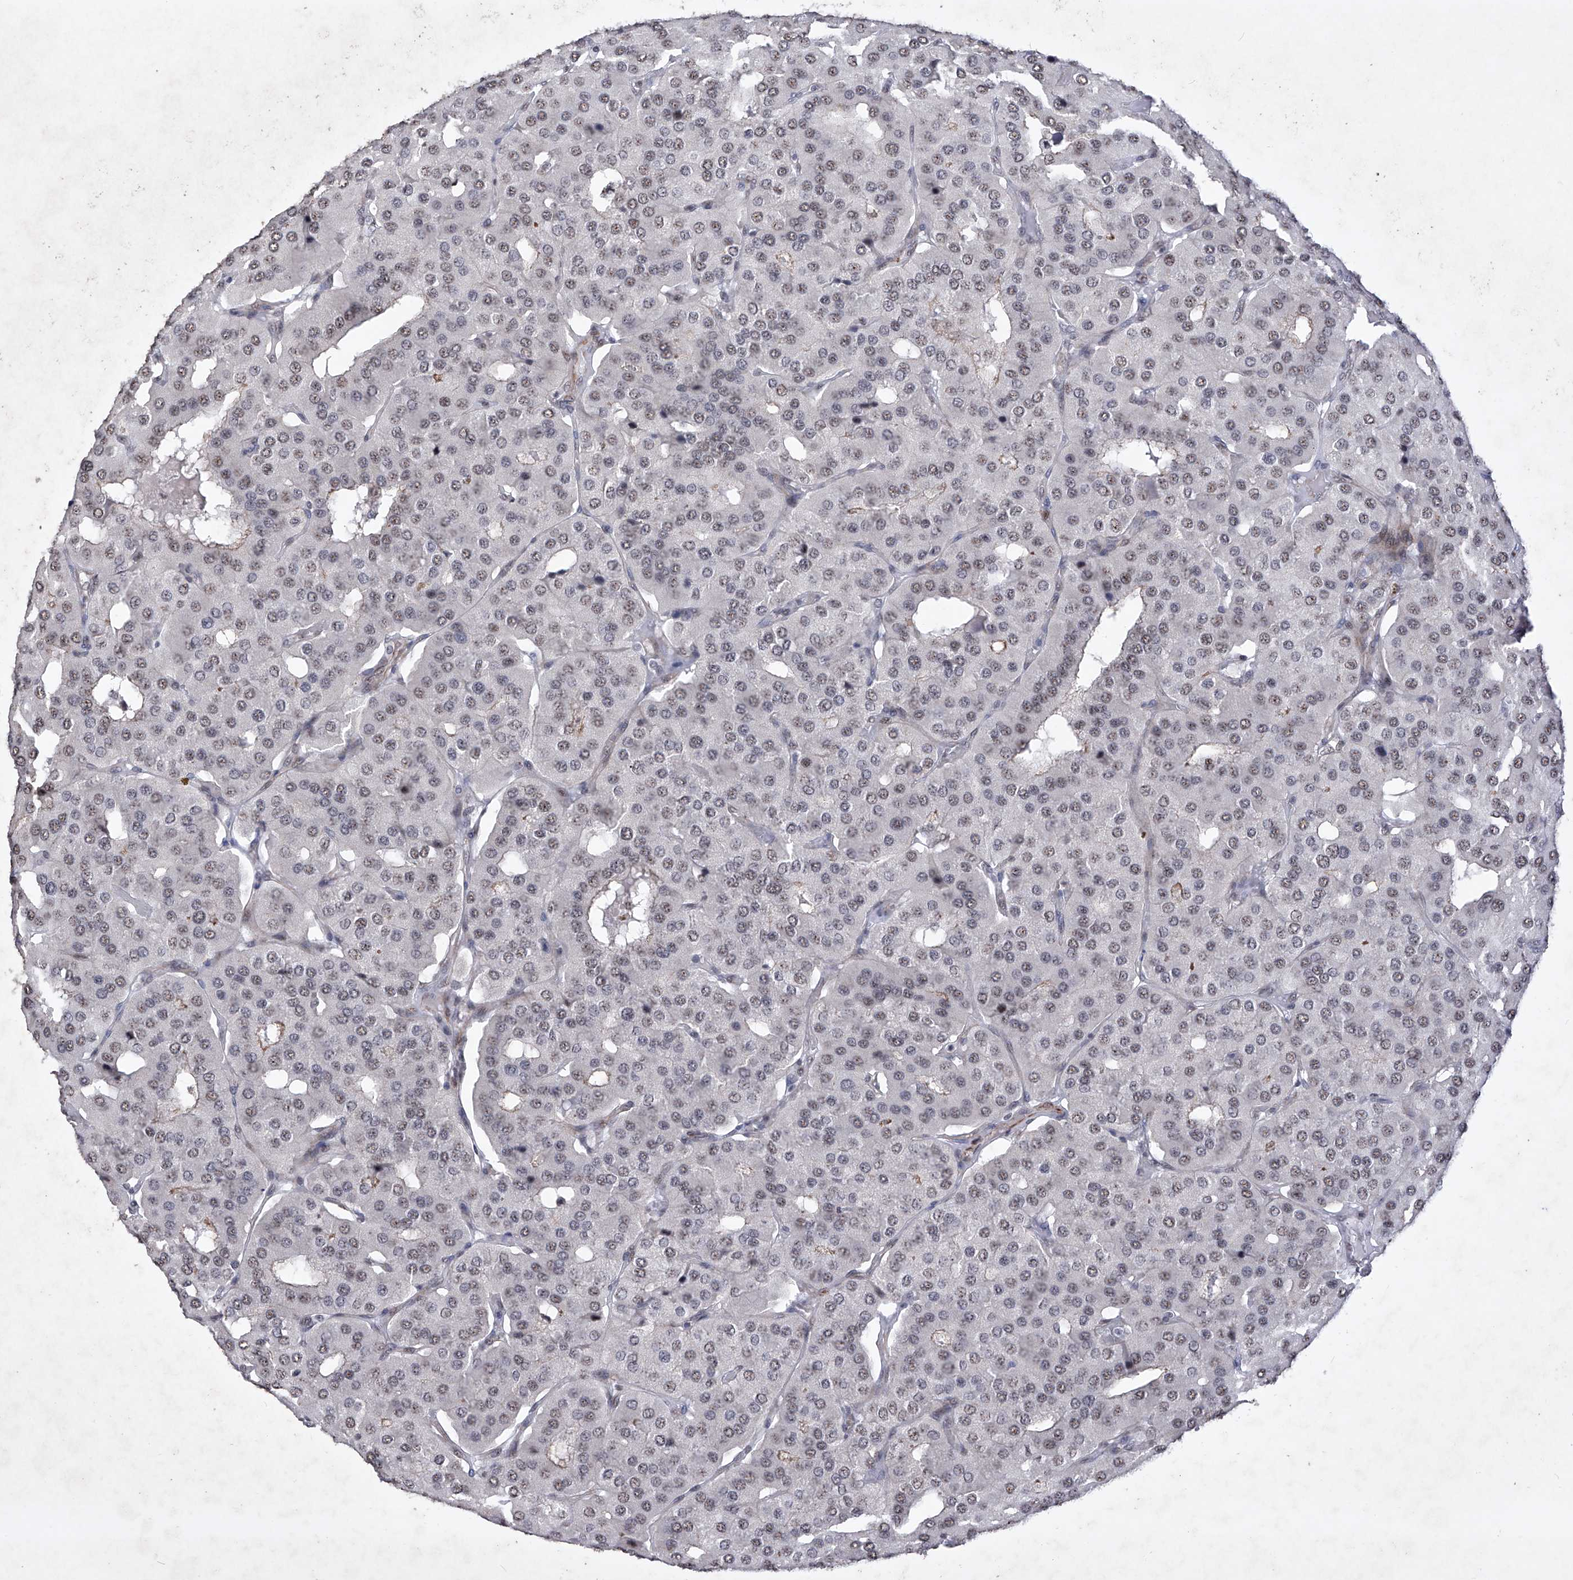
{"staining": {"intensity": "negative", "quantity": "none", "location": "none"}, "tissue": "parathyroid gland", "cell_type": "Glandular cells", "image_type": "normal", "snomed": [{"axis": "morphology", "description": "Normal tissue, NOS"}, {"axis": "morphology", "description": "Adenoma, NOS"}, {"axis": "topography", "description": "Parathyroid gland"}], "caption": "This is an immunohistochemistry (IHC) micrograph of unremarkable parathyroid gland. There is no expression in glandular cells.", "gene": "NFATC4", "patient": {"sex": "female", "age": 86}}